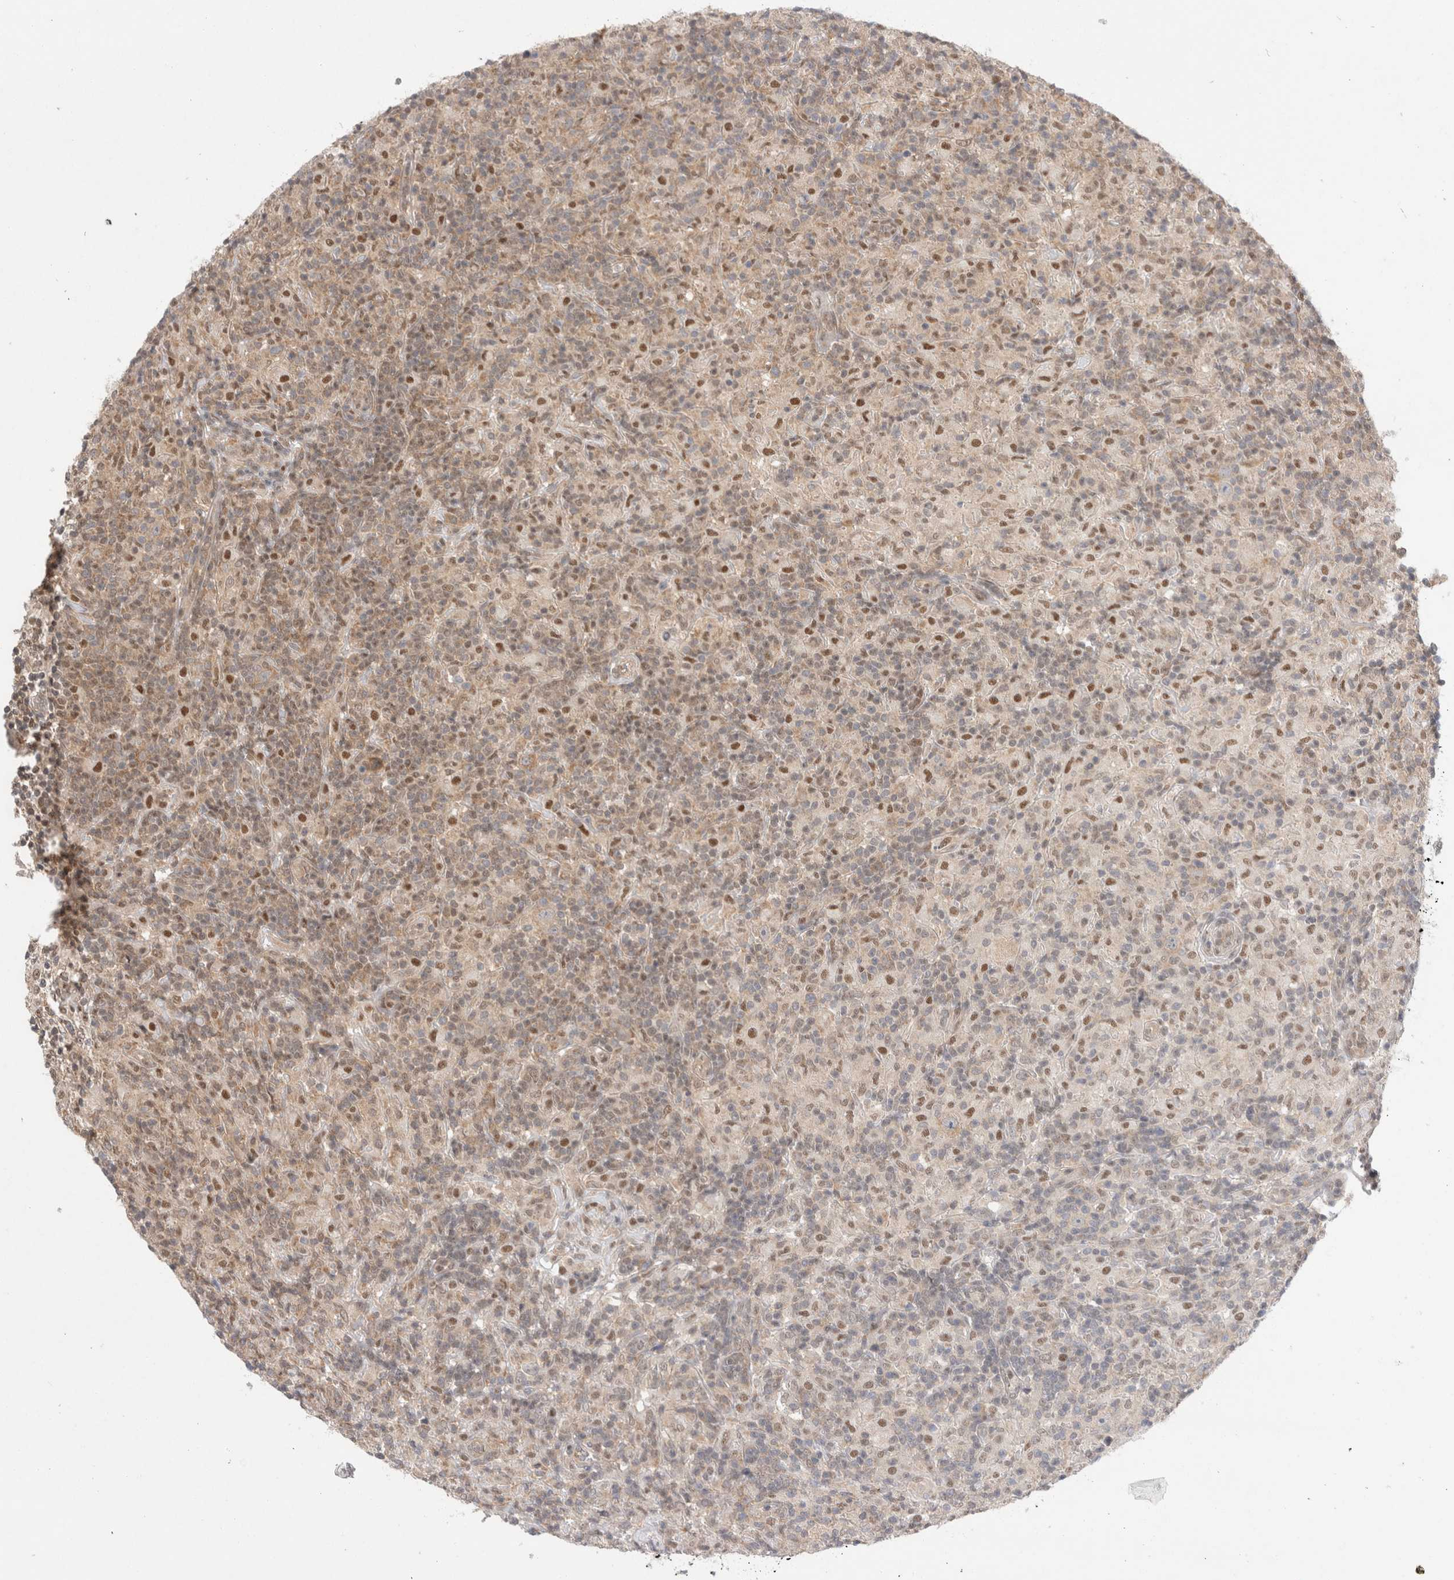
{"staining": {"intensity": "weak", "quantity": "25%-75%", "location": "cytoplasmic/membranous"}, "tissue": "lymphoma", "cell_type": "Tumor cells", "image_type": "cancer", "snomed": [{"axis": "morphology", "description": "Hodgkin's disease, NOS"}, {"axis": "topography", "description": "Lymph node"}], "caption": "High-magnification brightfield microscopy of Hodgkin's disease stained with DAB (3,3'-diaminobenzidine) (brown) and counterstained with hematoxylin (blue). tumor cells exhibit weak cytoplasmic/membranous positivity is appreciated in about25%-75% of cells. The staining was performed using DAB (3,3'-diaminobenzidine) to visualize the protein expression in brown, while the nuclei were stained in blue with hematoxylin (Magnification: 20x).", "gene": "EIF3E", "patient": {"sex": "male", "age": 70}}